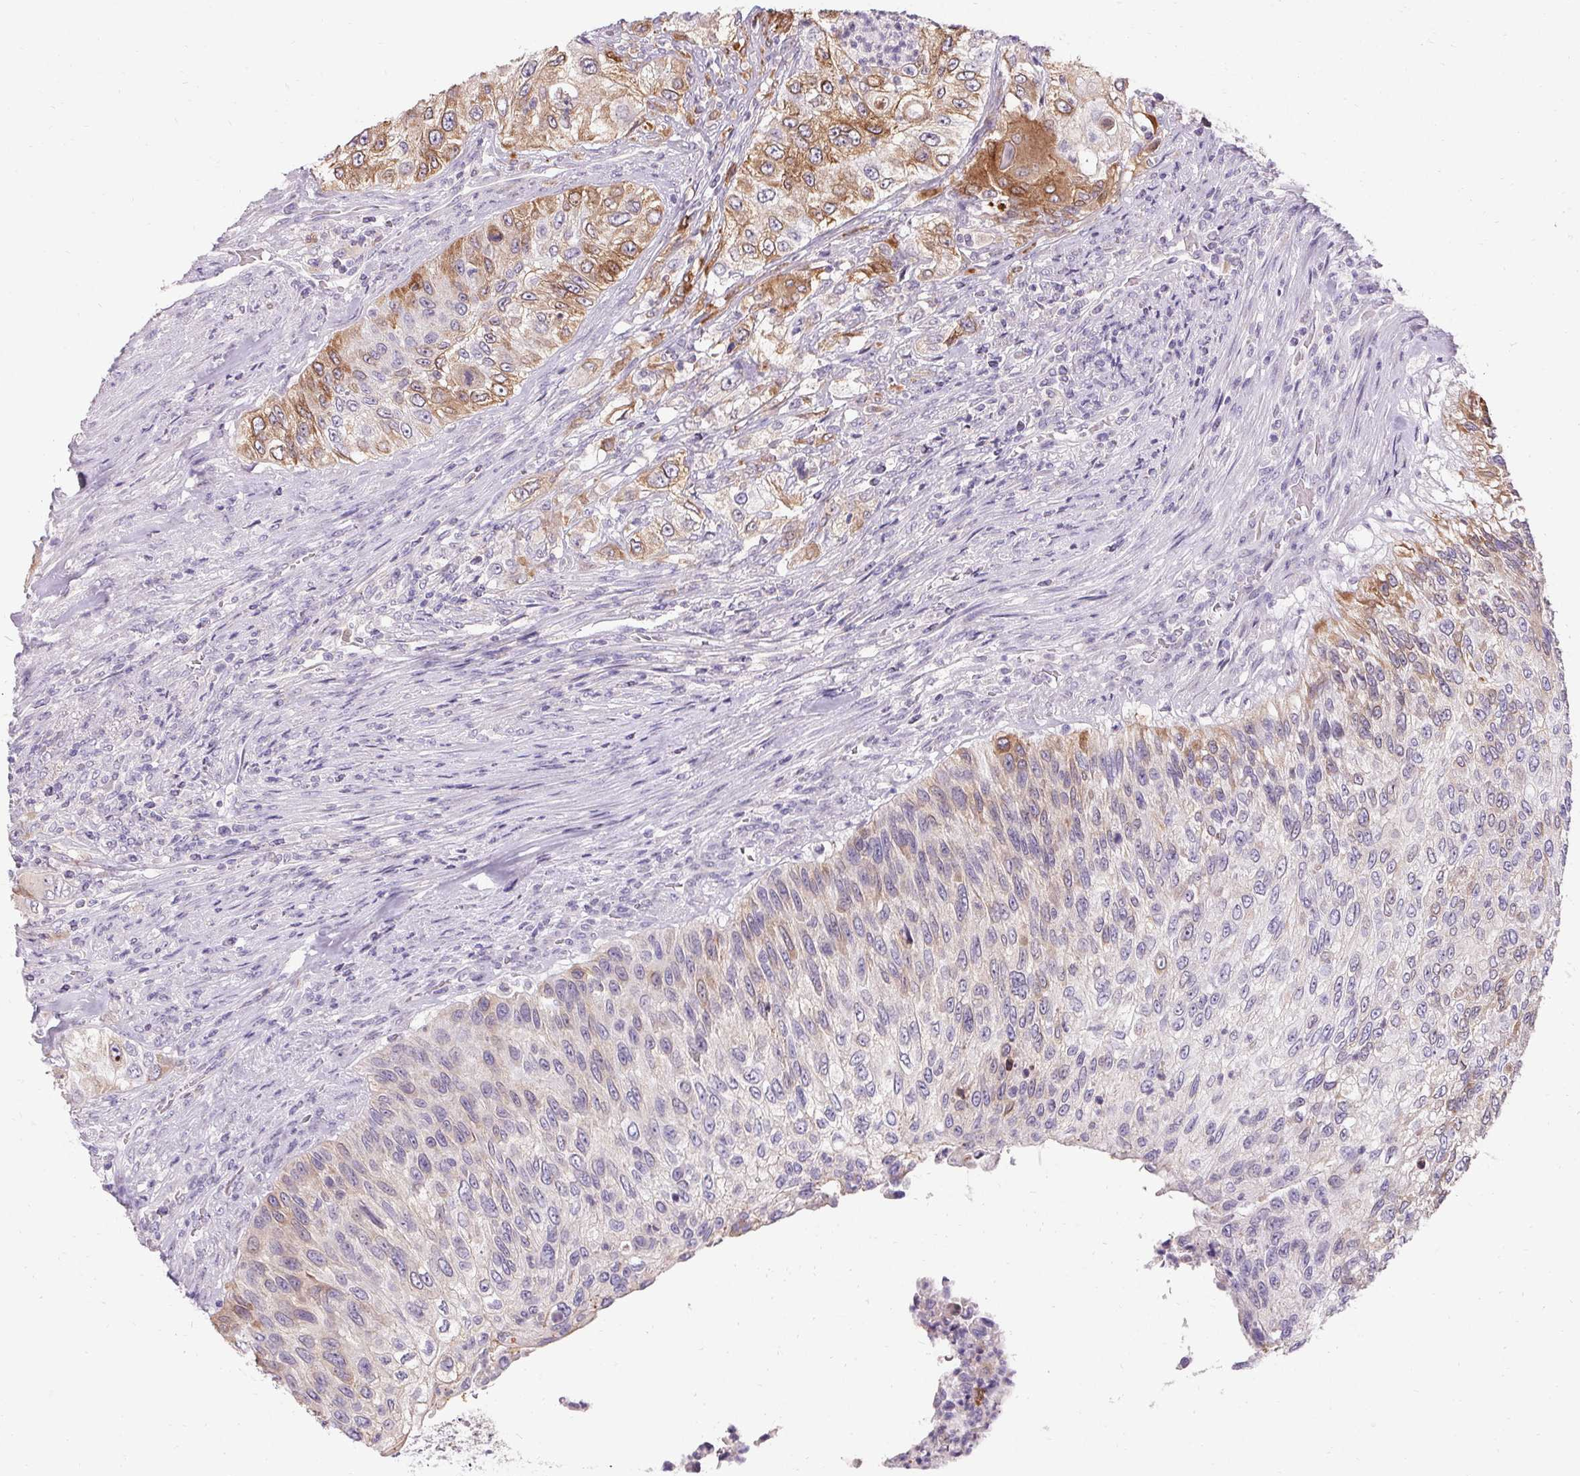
{"staining": {"intensity": "moderate", "quantity": "<25%", "location": "cytoplasmic/membranous"}, "tissue": "urothelial cancer", "cell_type": "Tumor cells", "image_type": "cancer", "snomed": [{"axis": "morphology", "description": "Urothelial carcinoma, High grade"}, {"axis": "topography", "description": "Urinary bladder"}], "caption": "The photomicrograph reveals a brown stain indicating the presence of a protein in the cytoplasmic/membranous of tumor cells in urothelial cancer.", "gene": "HSD17B3", "patient": {"sex": "female", "age": 60}}